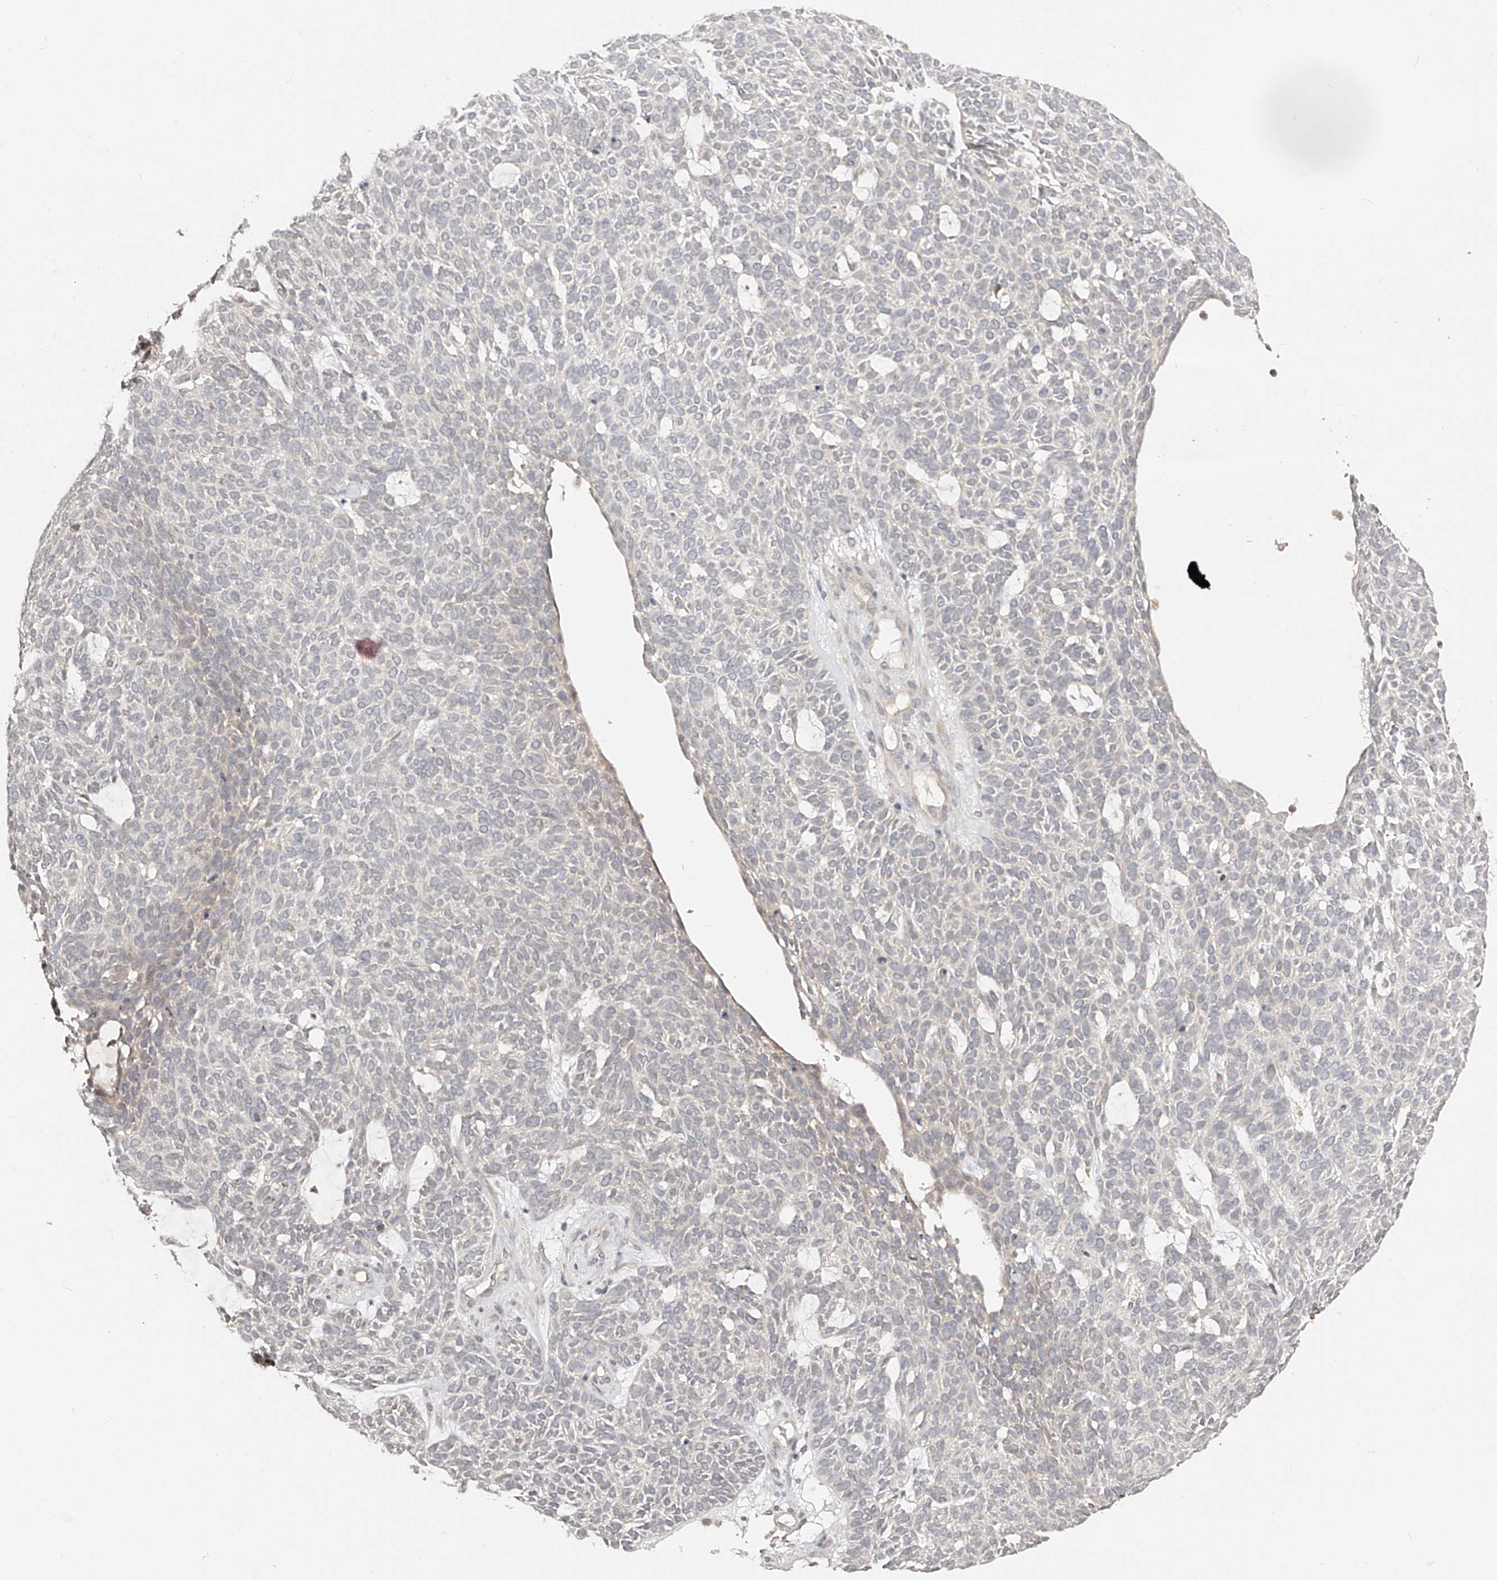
{"staining": {"intensity": "negative", "quantity": "none", "location": "none"}, "tissue": "skin cancer", "cell_type": "Tumor cells", "image_type": "cancer", "snomed": [{"axis": "morphology", "description": "Squamous cell carcinoma, NOS"}, {"axis": "topography", "description": "Skin"}], "caption": "Immunohistochemistry histopathology image of squamous cell carcinoma (skin) stained for a protein (brown), which exhibits no expression in tumor cells.", "gene": "ZNF789", "patient": {"sex": "female", "age": 90}}